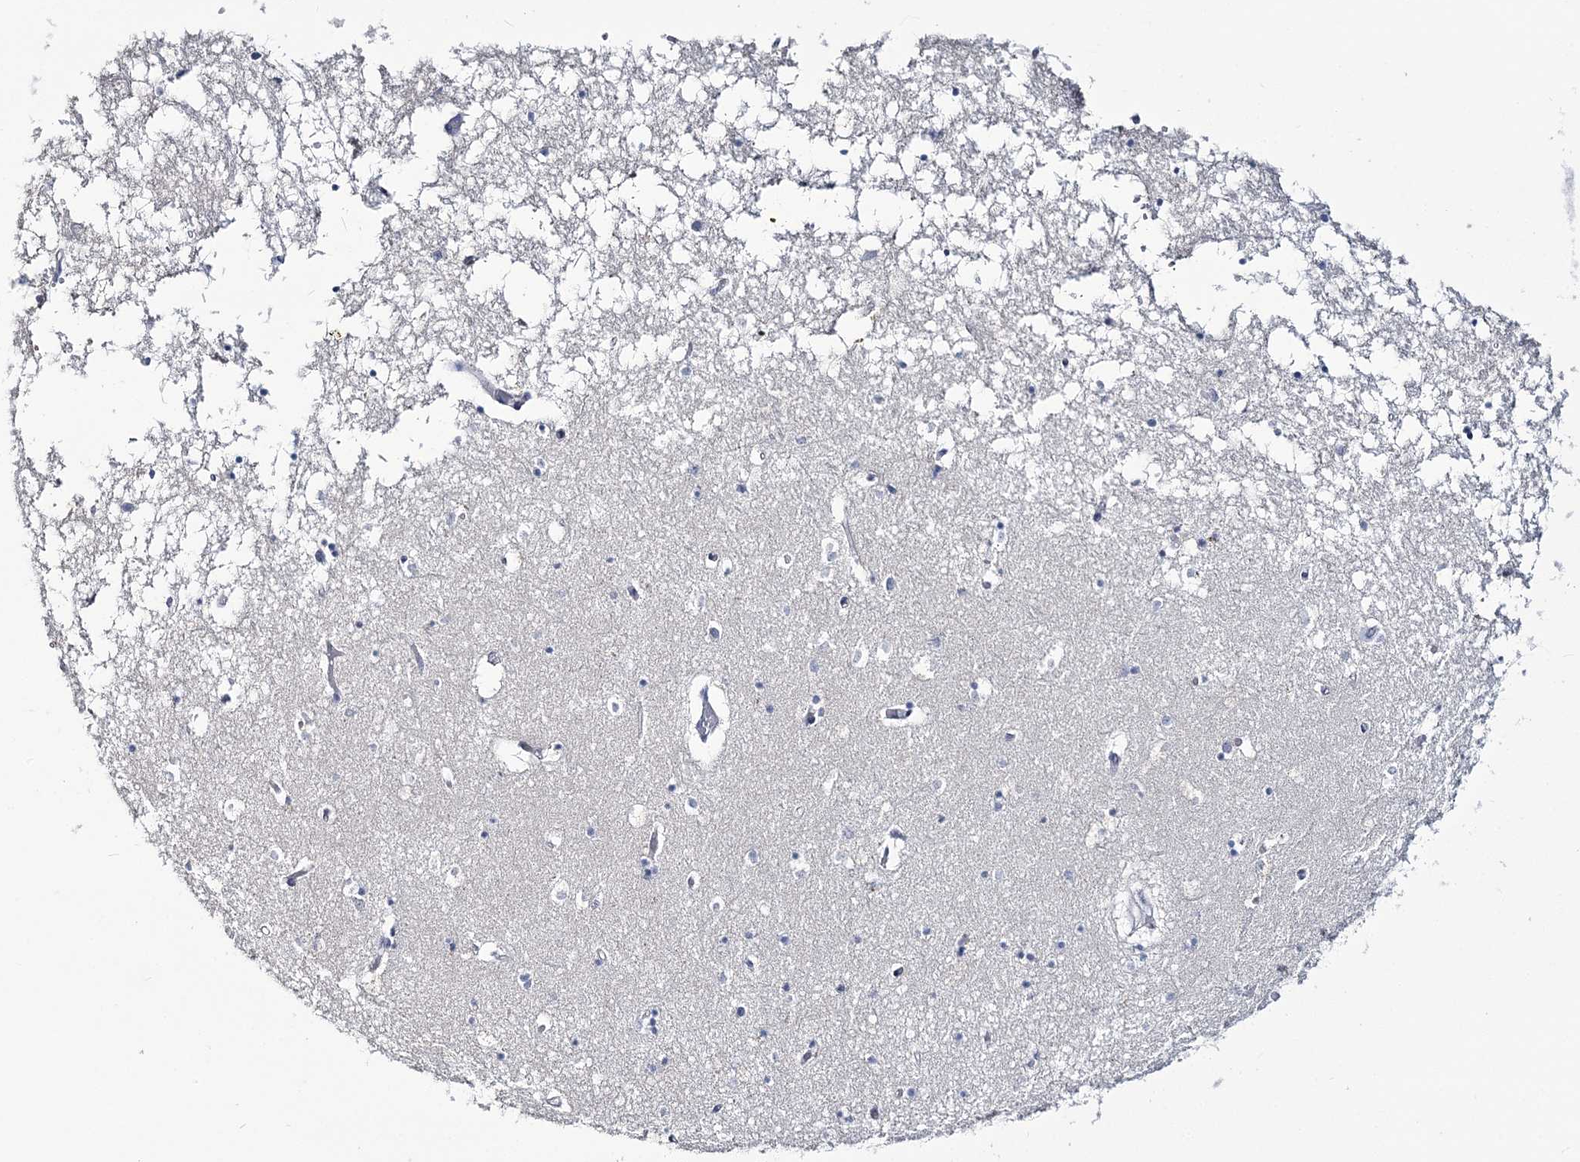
{"staining": {"intensity": "negative", "quantity": "none", "location": "none"}, "tissue": "hippocampus", "cell_type": "Glial cells", "image_type": "normal", "snomed": [{"axis": "morphology", "description": "Normal tissue, NOS"}, {"axis": "topography", "description": "Hippocampus"}], "caption": "IHC micrograph of normal human hippocampus stained for a protein (brown), which reveals no expression in glial cells. The staining is performed using DAB brown chromogen with nuclei counter-stained in using hematoxylin.", "gene": "CYP3A4", "patient": {"sex": "male", "age": 70}}